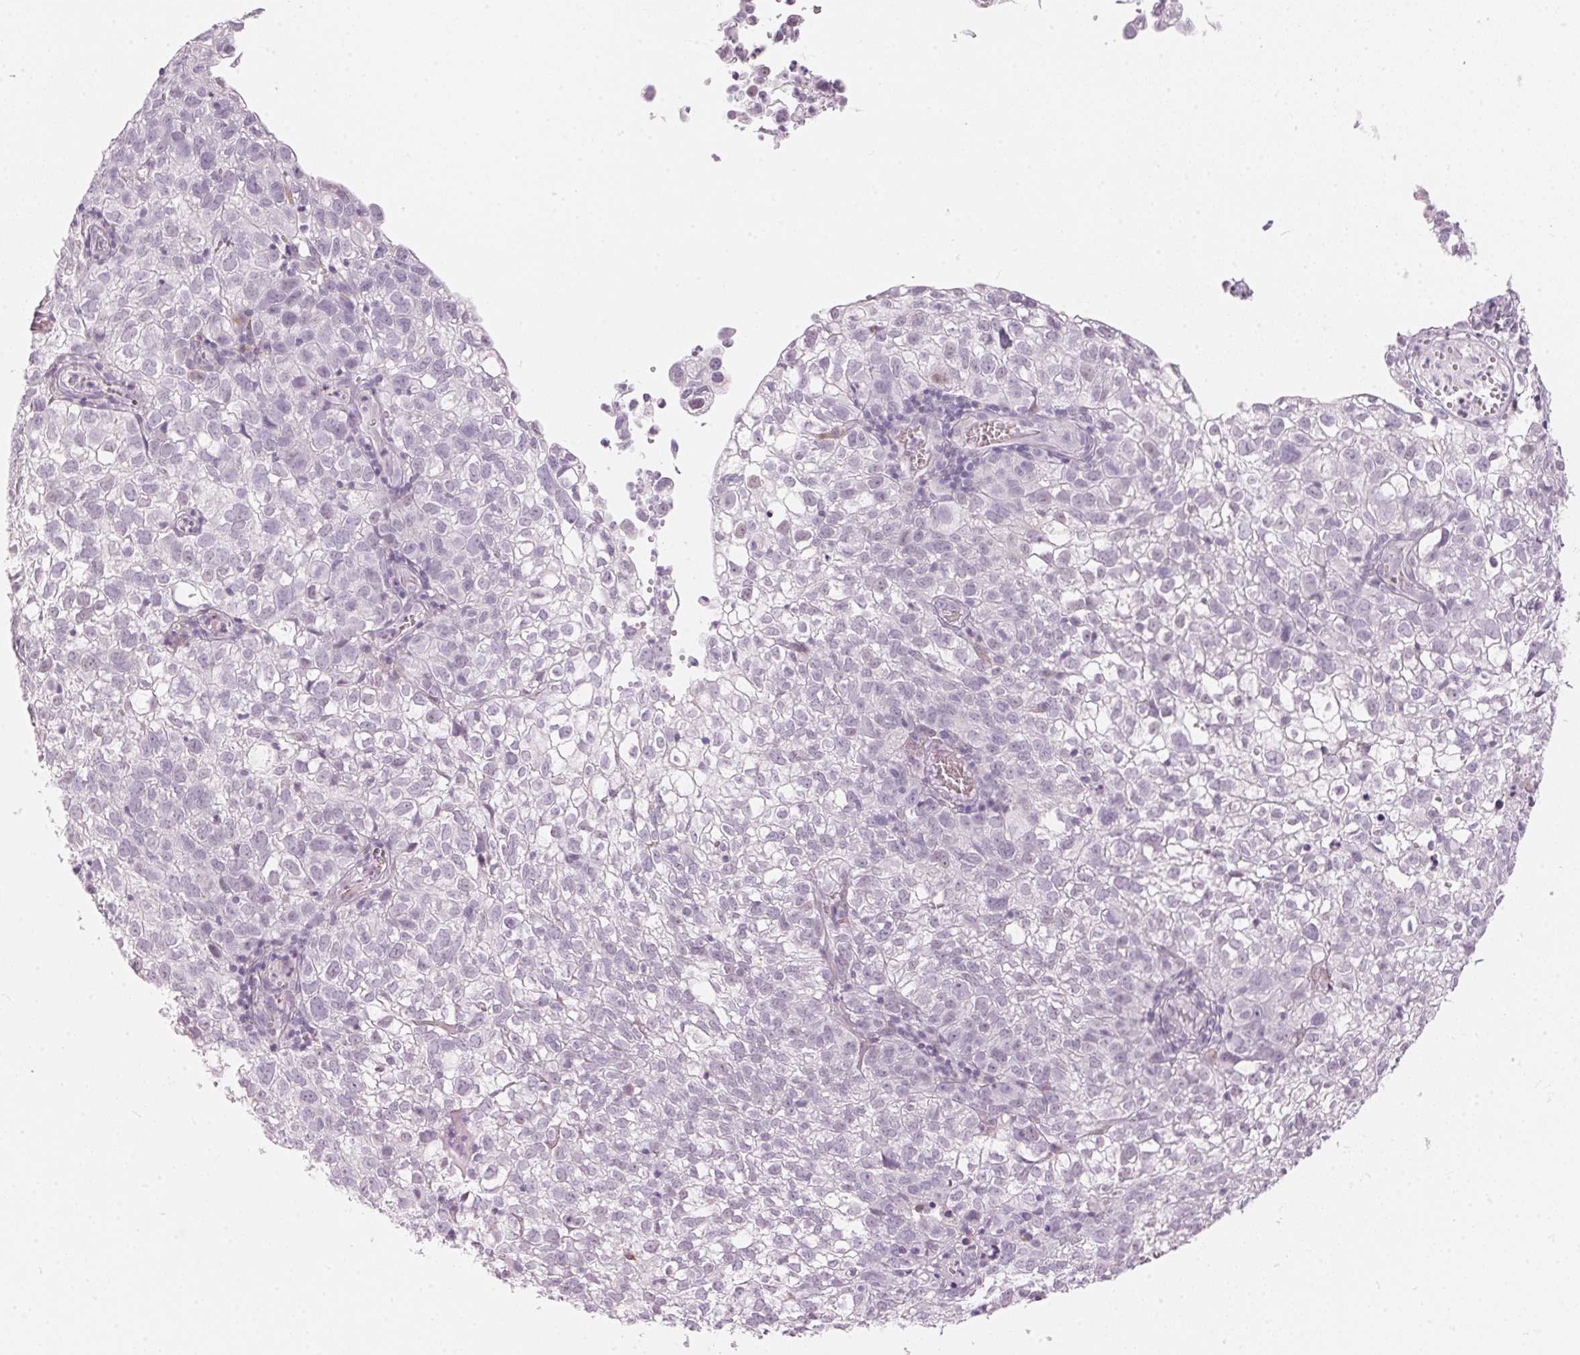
{"staining": {"intensity": "negative", "quantity": "none", "location": "none"}, "tissue": "cervical cancer", "cell_type": "Tumor cells", "image_type": "cancer", "snomed": [{"axis": "morphology", "description": "Squamous cell carcinoma, NOS"}, {"axis": "topography", "description": "Cervix"}], "caption": "Tumor cells are negative for protein expression in human squamous cell carcinoma (cervical).", "gene": "CADPS", "patient": {"sex": "female", "age": 55}}